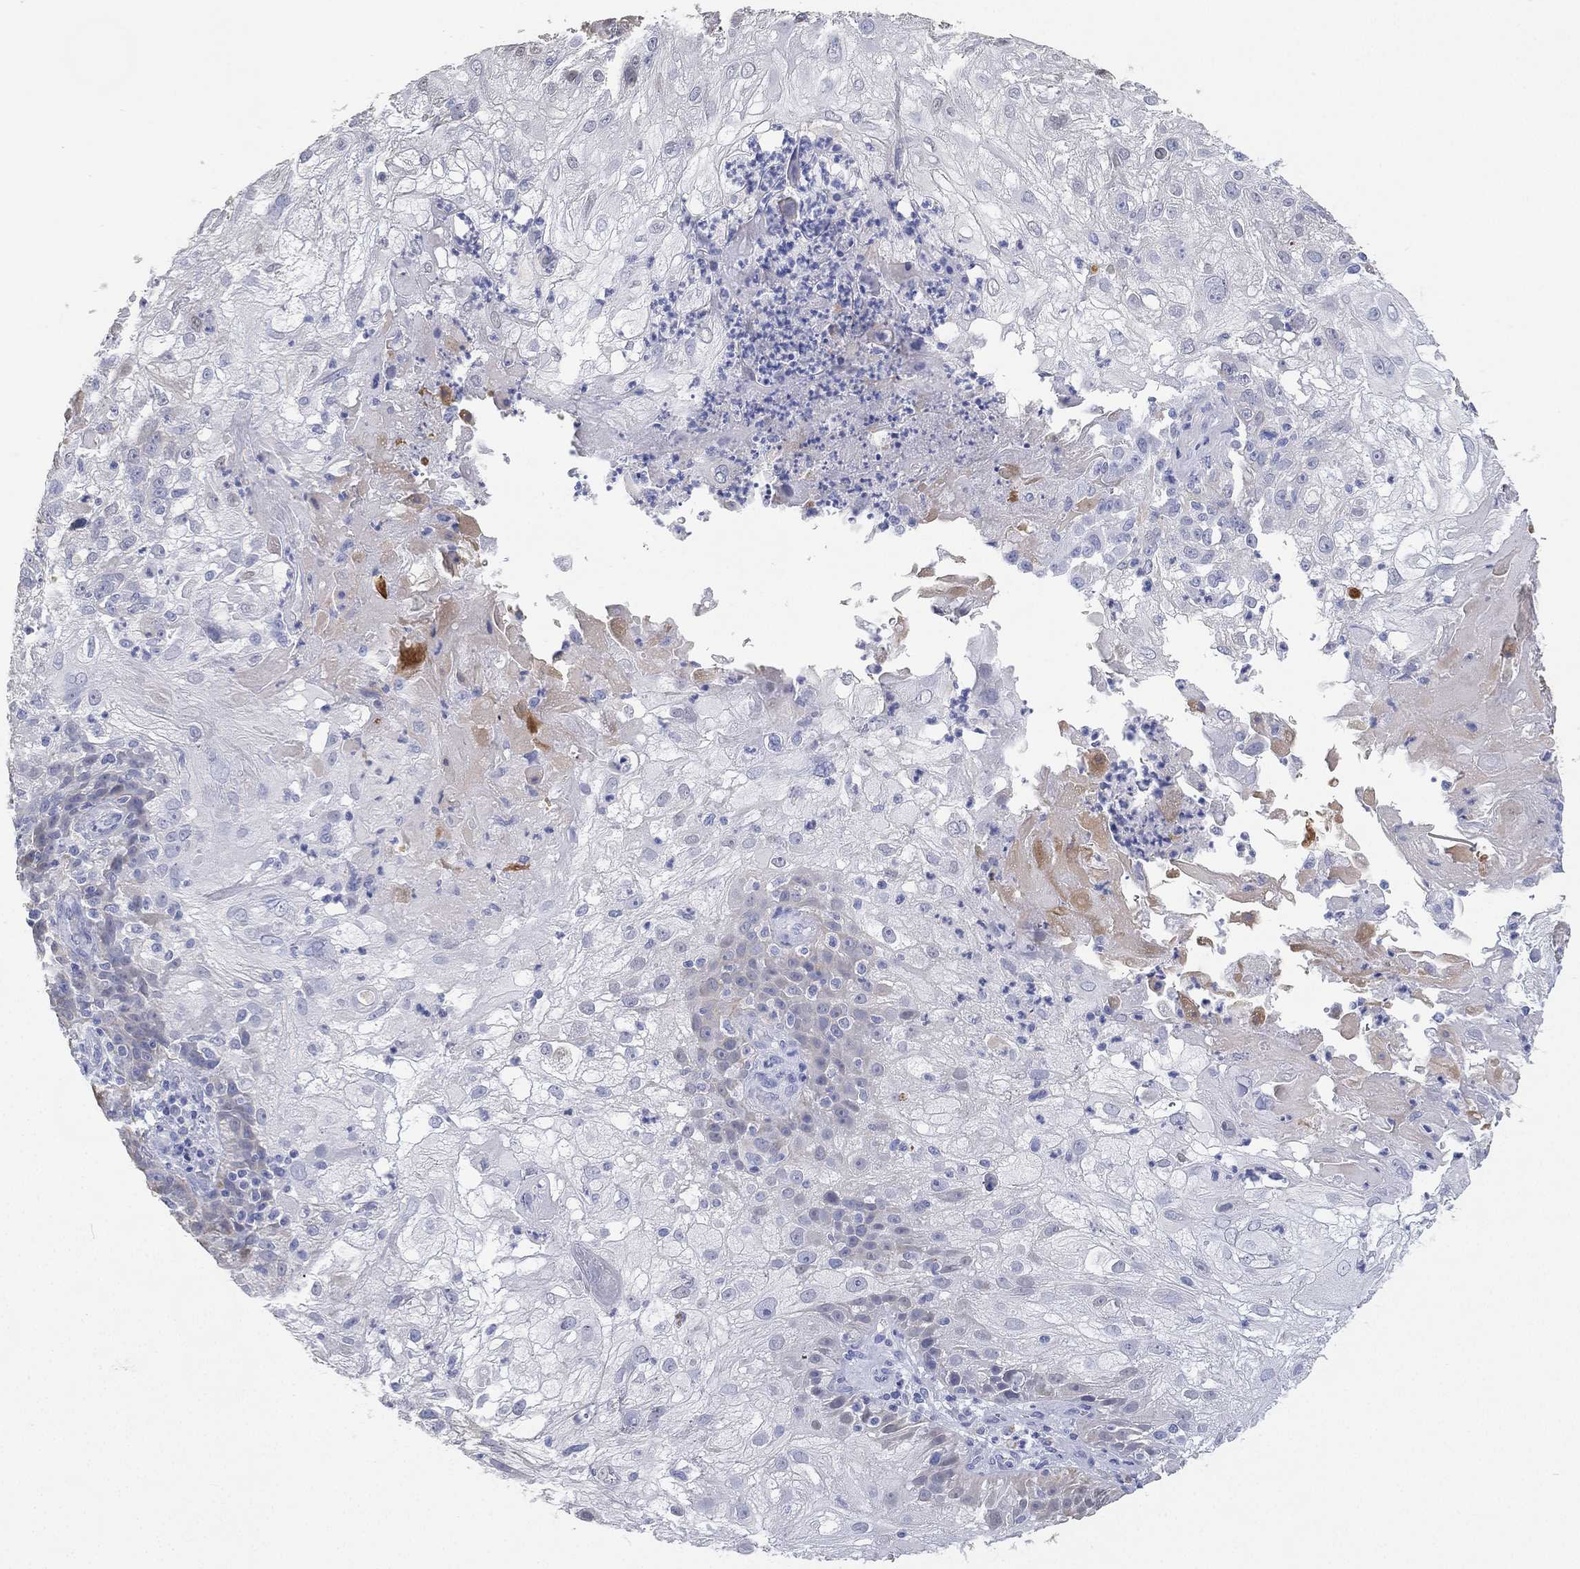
{"staining": {"intensity": "negative", "quantity": "none", "location": "none"}, "tissue": "skin cancer", "cell_type": "Tumor cells", "image_type": "cancer", "snomed": [{"axis": "morphology", "description": "Normal tissue, NOS"}, {"axis": "morphology", "description": "Squamous cell carcinoma, NOS"}, {"axis": "topography", "description": "Skin"}], "caption": "There is no significant positivity in tumor cells of skin cancer (squamous cell carcinoma).", "gene": "FMO1", "patient": {"sex": "female", "age": 83}}